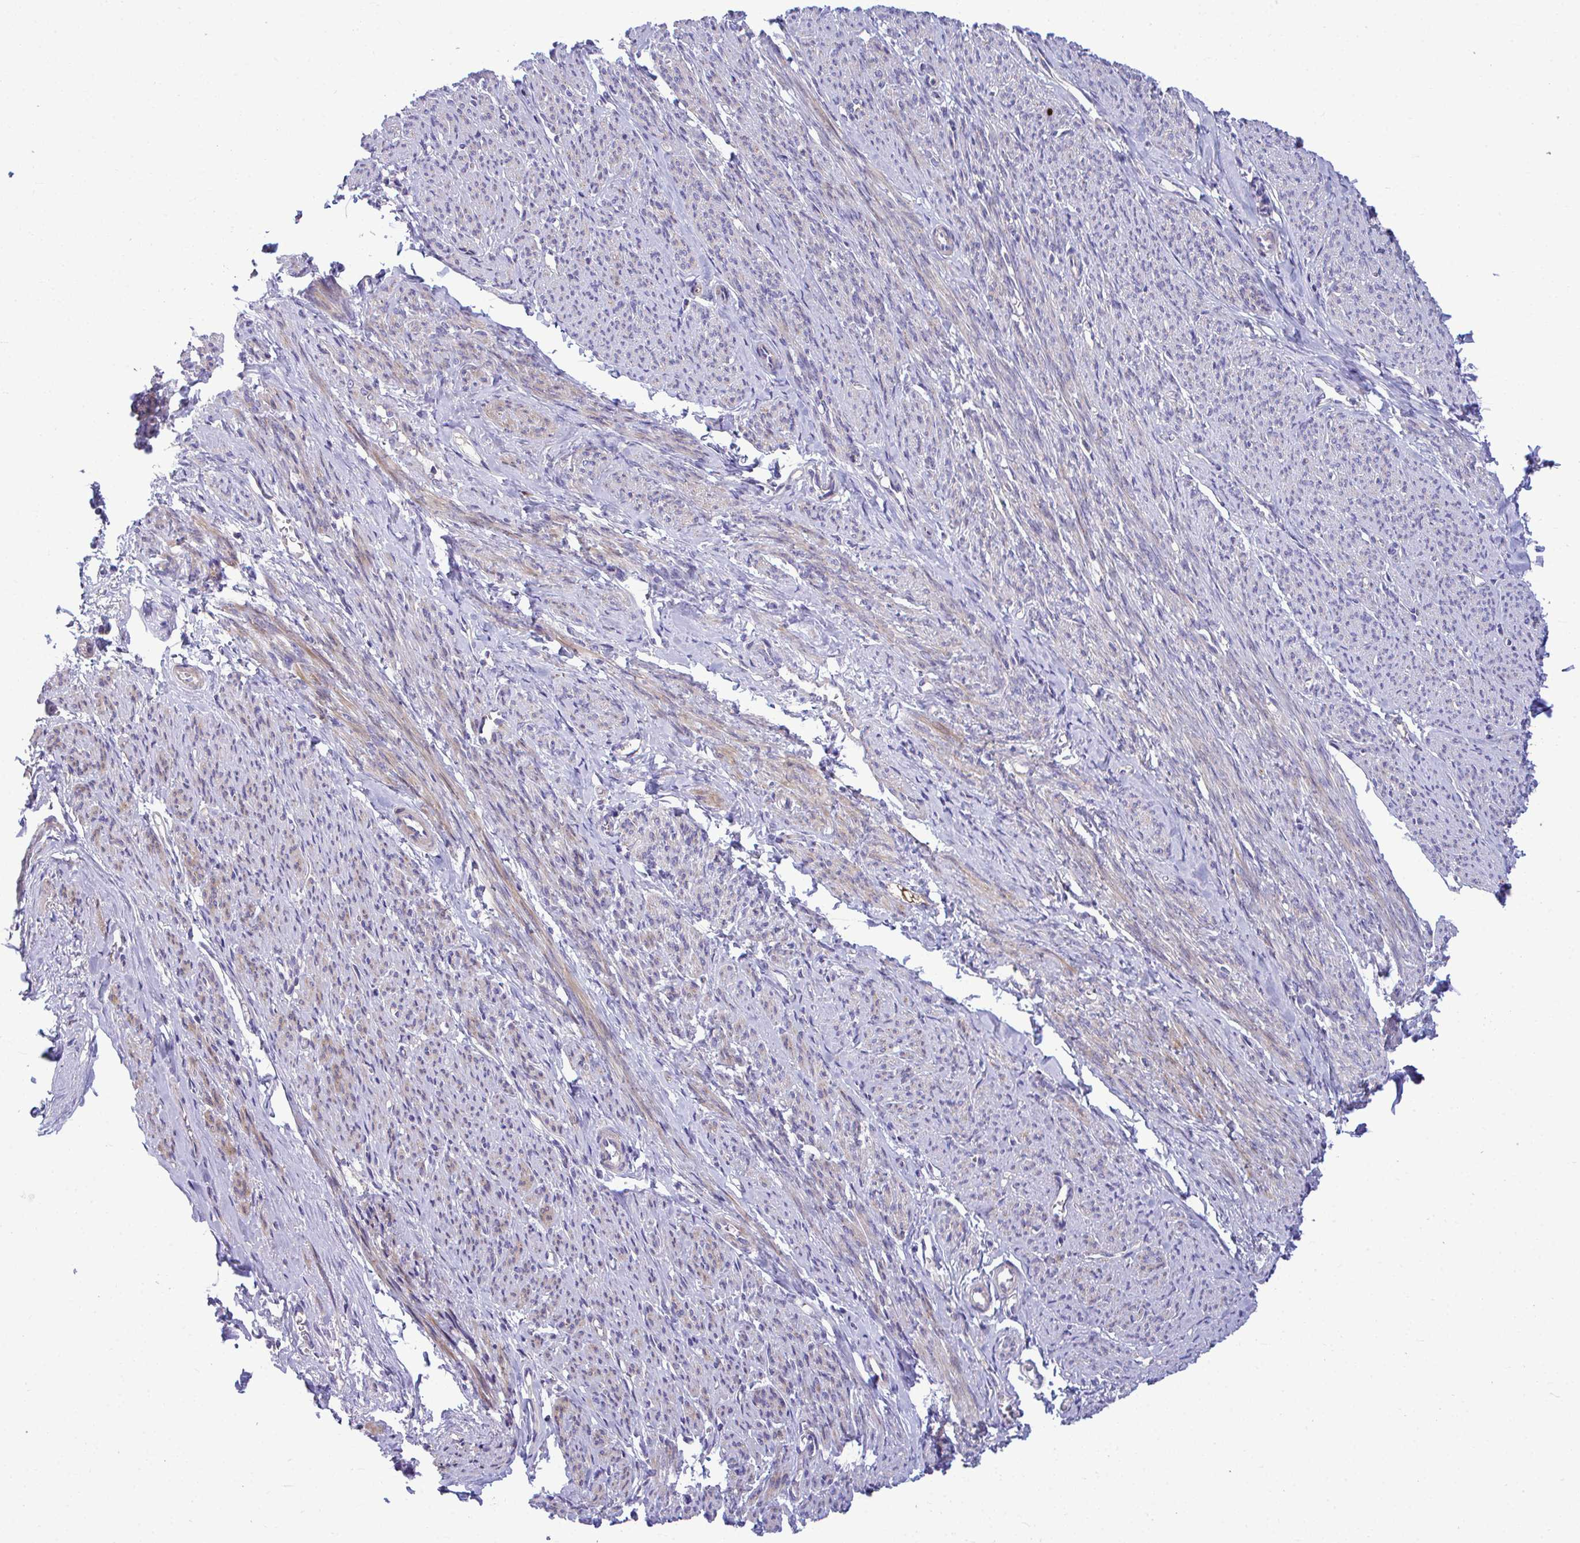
{"staining": {"intensity": "moderate", "quantity": "25%-75%", "location": "cytoplasmic/membranous"}, "tissue": "smooth muscle", "cell_type": "Smooth muscle cells", "image_type": "normal", "snomed": [{"axis": "morphology", "description": "Normal tissue, NOS"}, {"axis": "topography", "description": "Smooth muscle"}], "caption": "IHC (DAB (3,3'-diaminobenzidine)) staining of normal smooth muscle shows moderate cytoplasmic/membranous protein positivity in about 25%-75% of smooth muscle cells.", "gene": "MRPS16", "patient": {"sex": "female", "age": 65}}